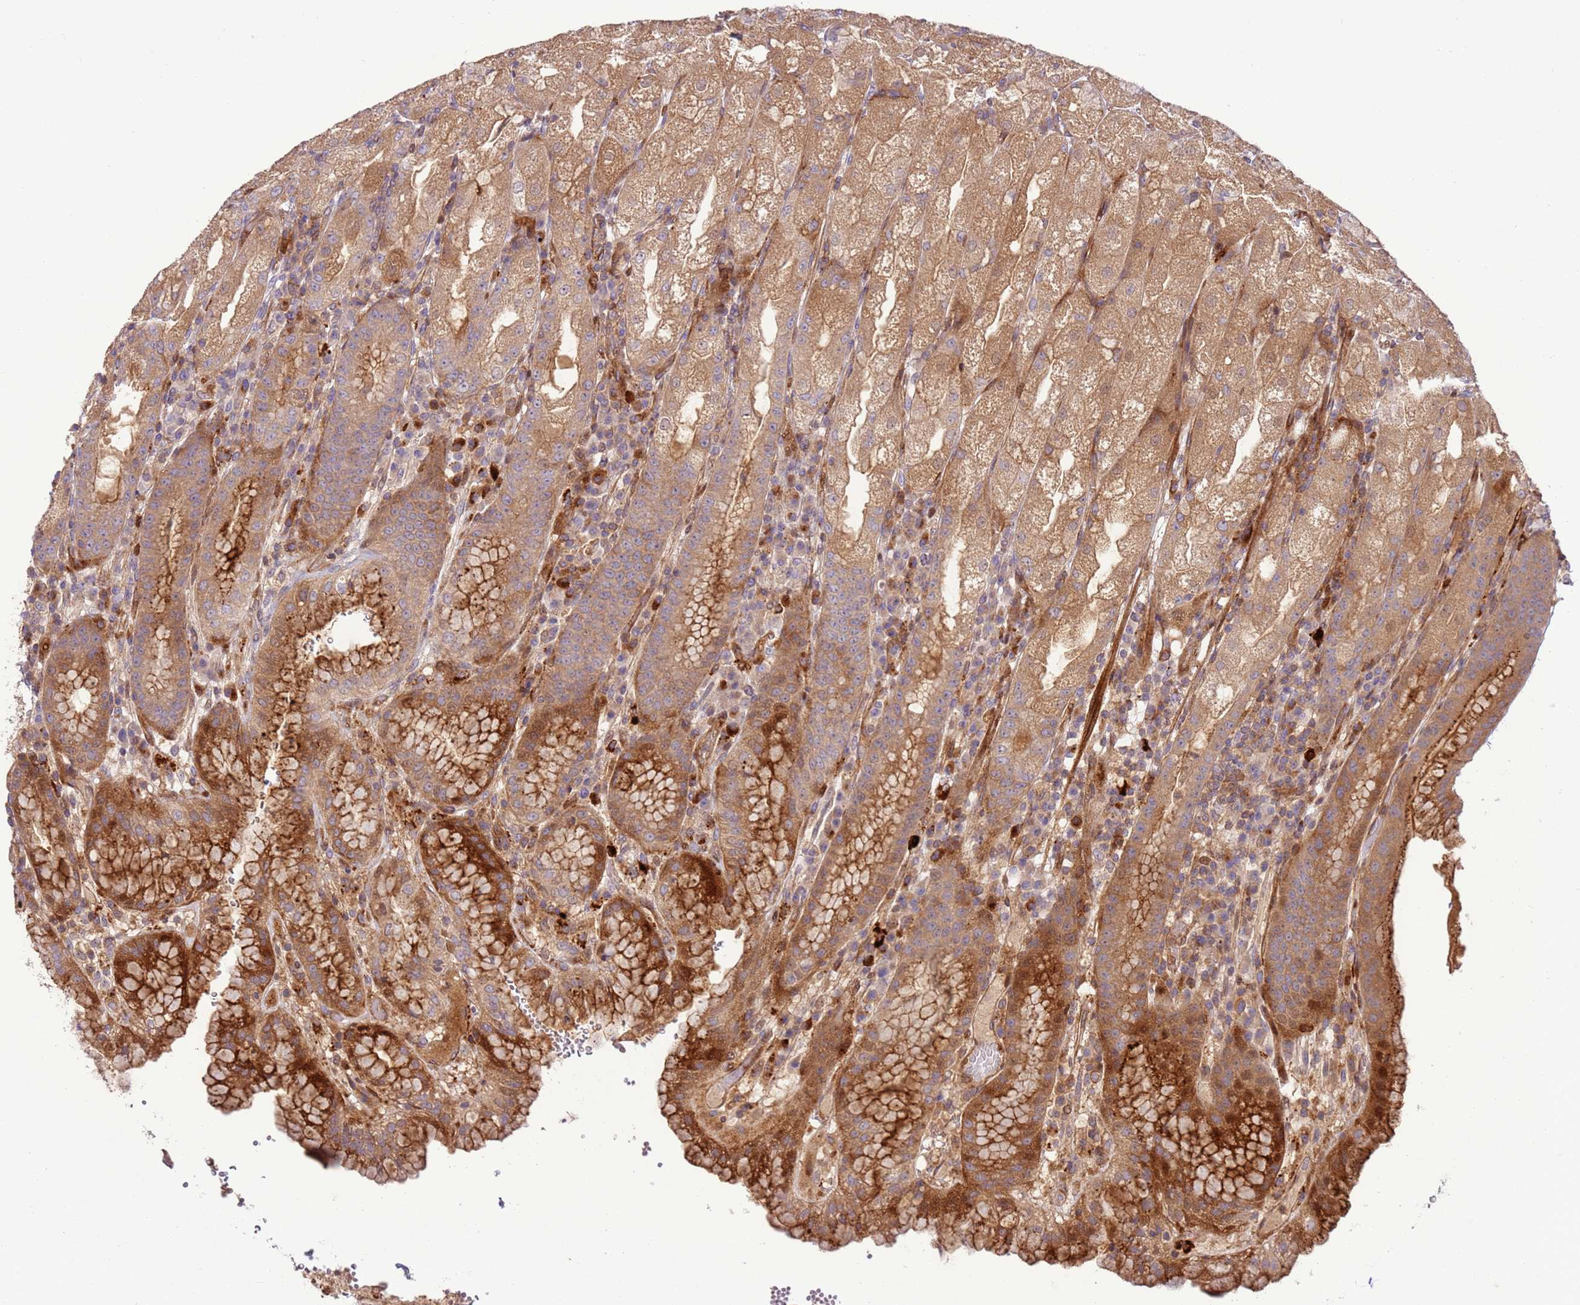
{"staining": {"intensity": "strong", "quantity": ">75%", "location": "cytoplasmic/membranous"}, "tissue": "stomach", "cell_type": "Glandular cells", "image_type": "normal", "snomed": [{"axis": "morphology", "description": "Normal tissue, NOS"}, {"axis": "topography", "description": "Stomach, upper"}], "caption": "Stomach stained with immunohistochemistry reveals strong cytoplasmic/membranous staining in about >75% of glandular cells.", "gene": "ZNF624", "patient": {"sex": "male", "age": 52}}